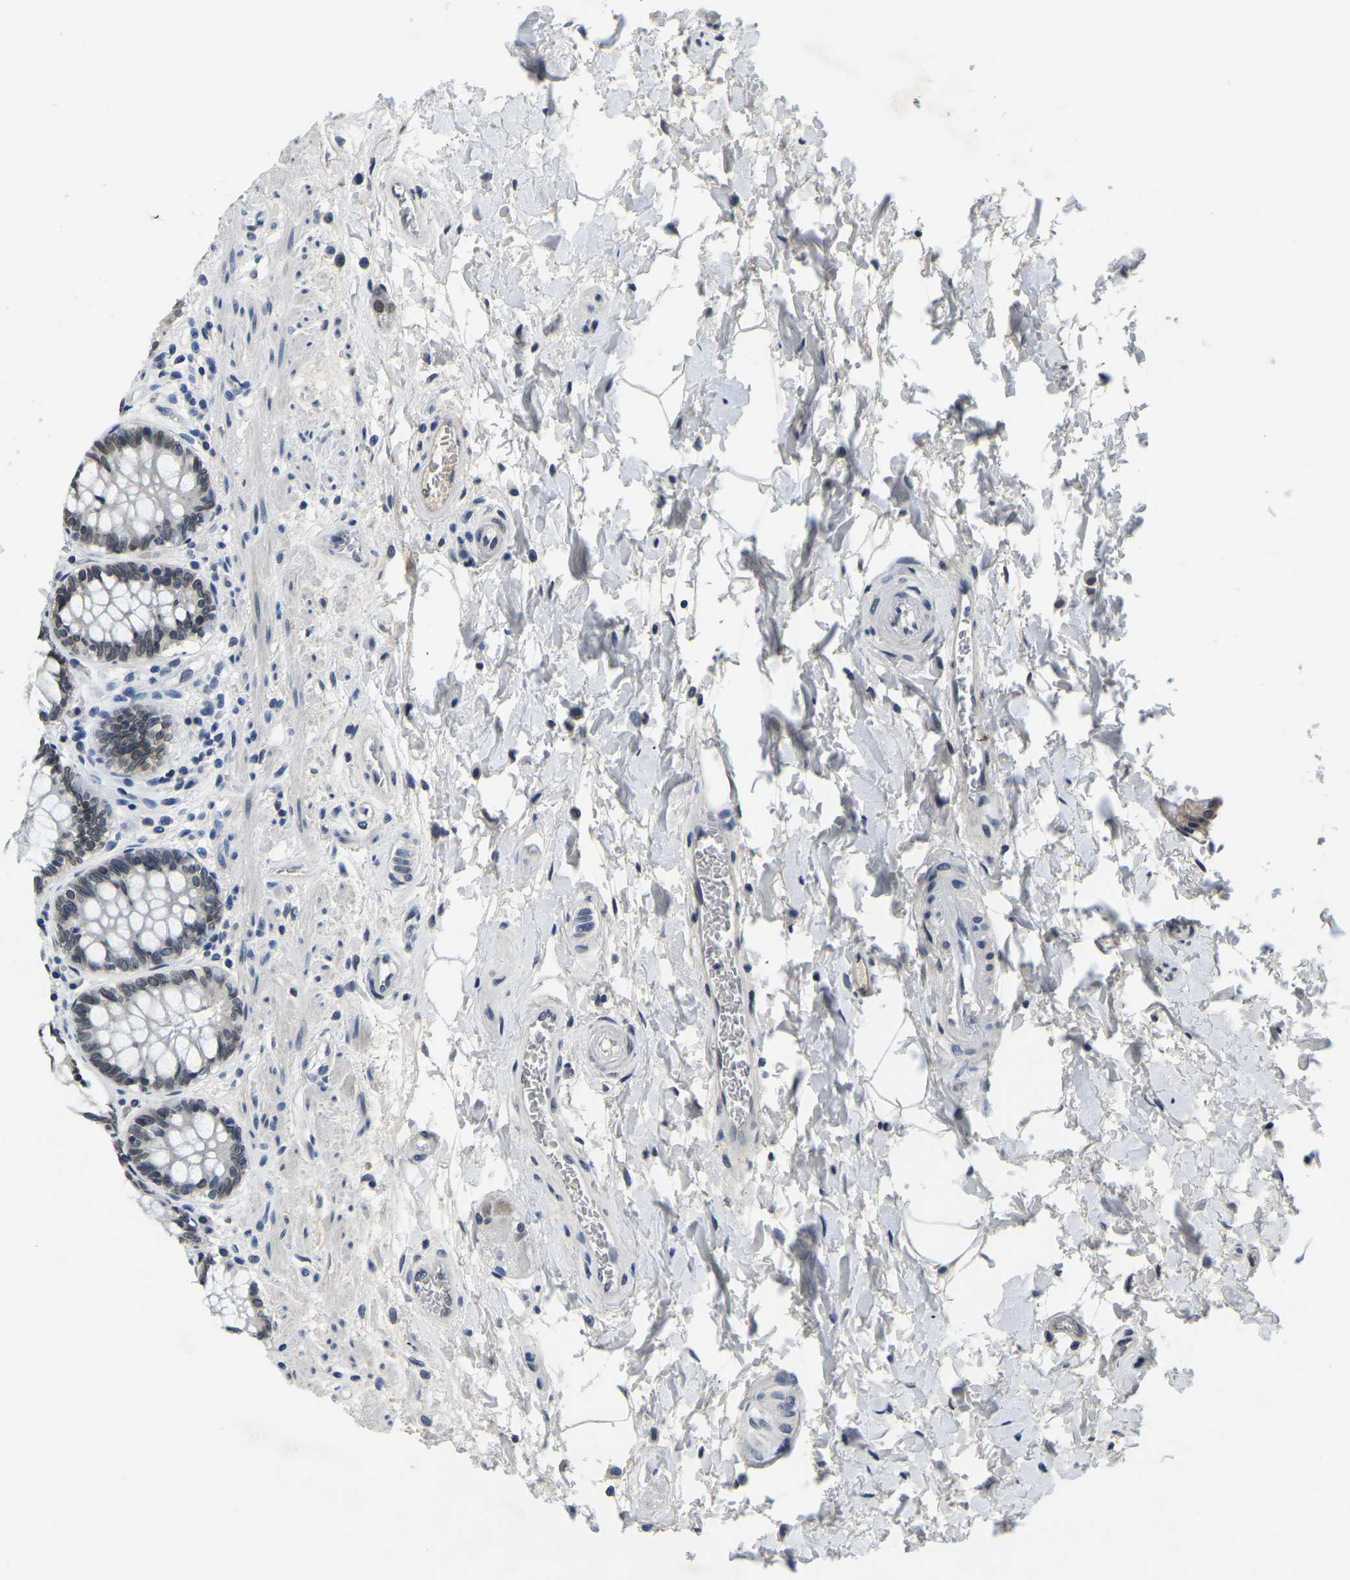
{"staining": {"intensity": "weak", "quantity": ">75%", "location": "cytoplasmic/membranous,nuclear"}, "tissue": "rectum", "cell_type": "Glandular cells", "image_type": "normal", "snomed": [{"axis": "morphology", "description": "Normal tissue, NOS"}, {"axis": "topography", "description": "Rectum"}], "caption": "The image shows staining of unremarkable rectum, revealing weak cytoplasmic/membranous,nuclear protein positivity (brown color) within glandular cells.", "gene": "RANBP2", "patient": {"sex": "male", "age": 64}}